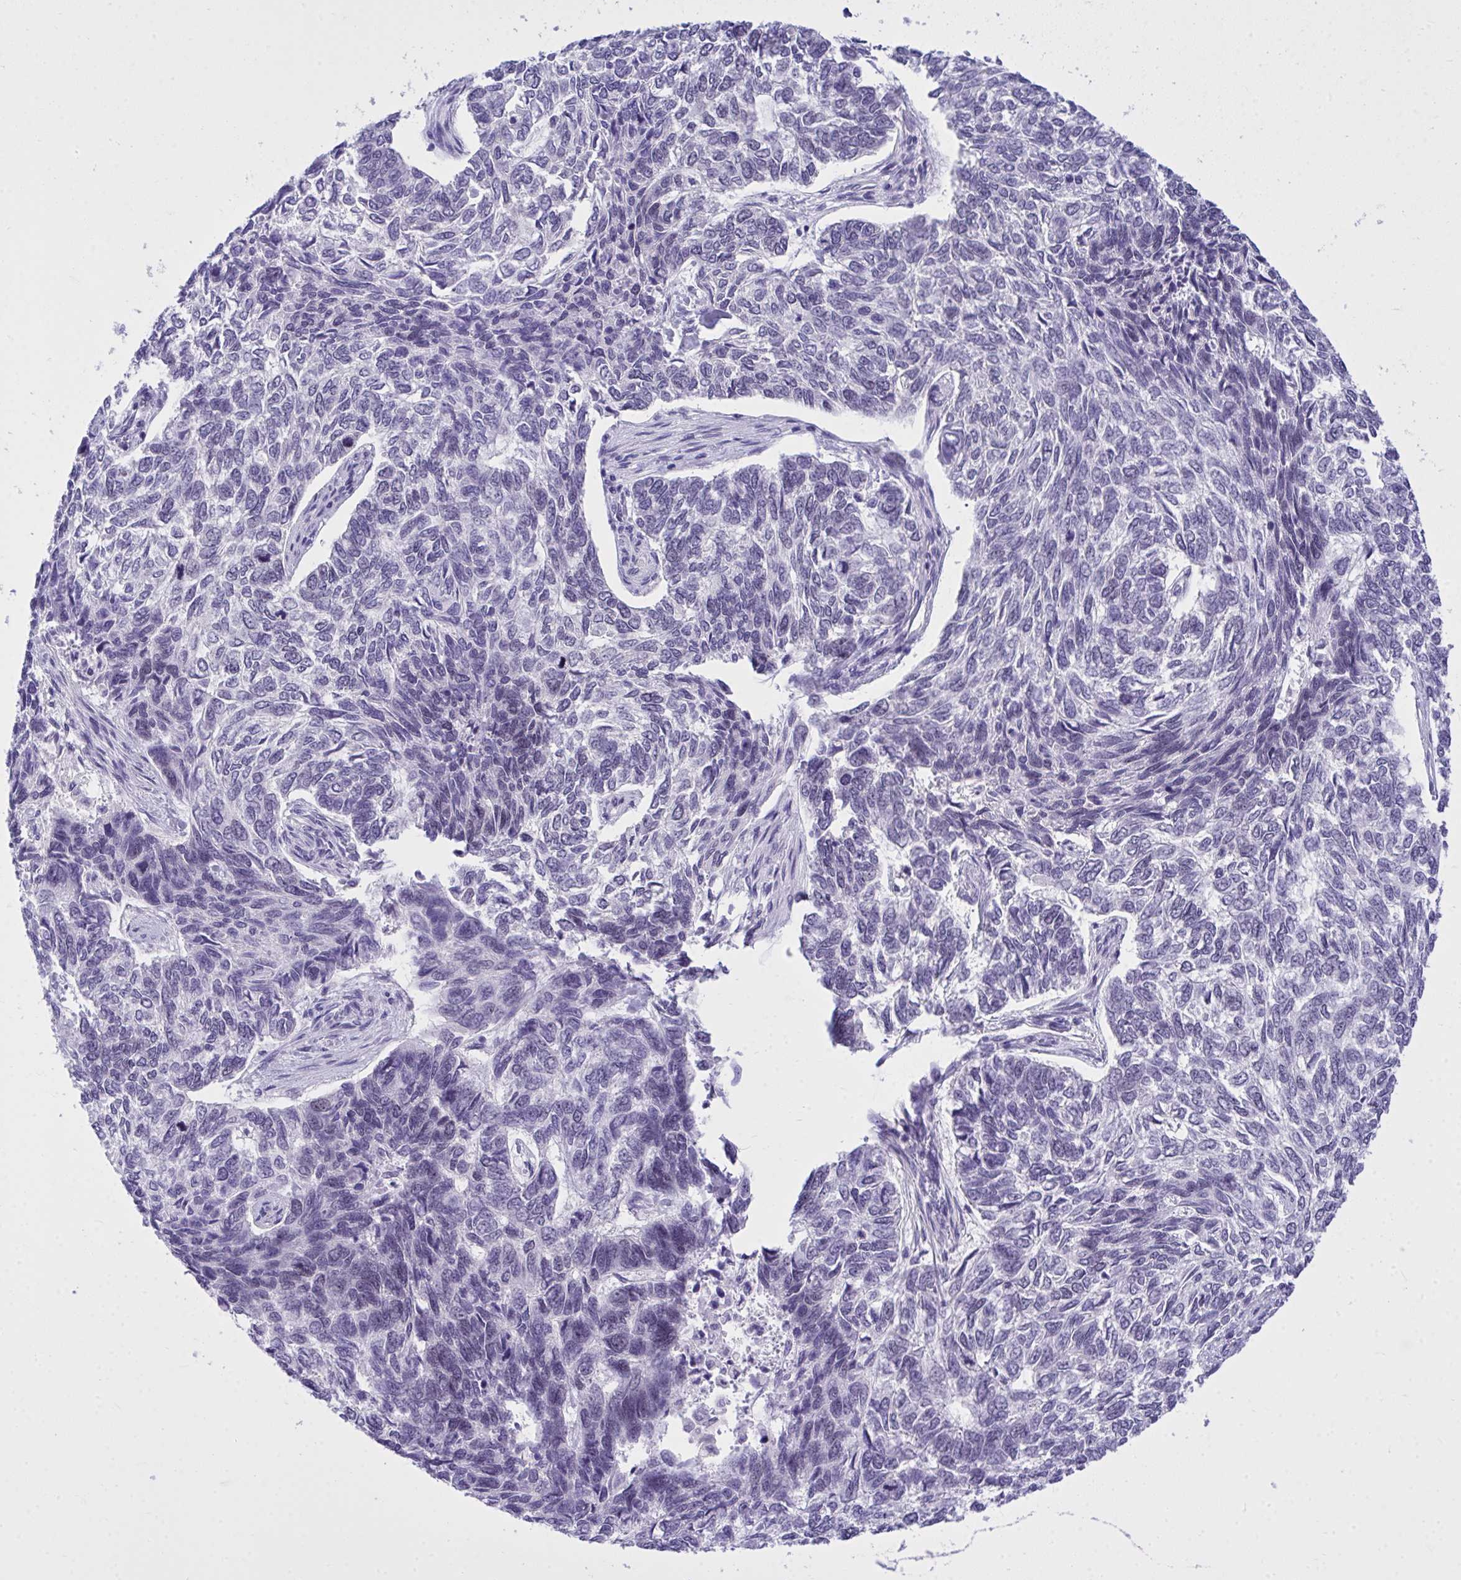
{"staining": {"intensity": "negative", "quantity": "none", "location": "none"}, "tissue": "skin cancer", "cell_type": "Tumor cells", "image_type": "cancer", "snomed": [{"axis": "morphology", "description": "Basal cell carcinoma"}, {"axis": "topography", "description": "Skin"}], "caption": "Image shows no significant protein positivity in tumor cells of skin cancer.", "gene": "TEAD4", "patient": {"sex": "female", "age": 65}}